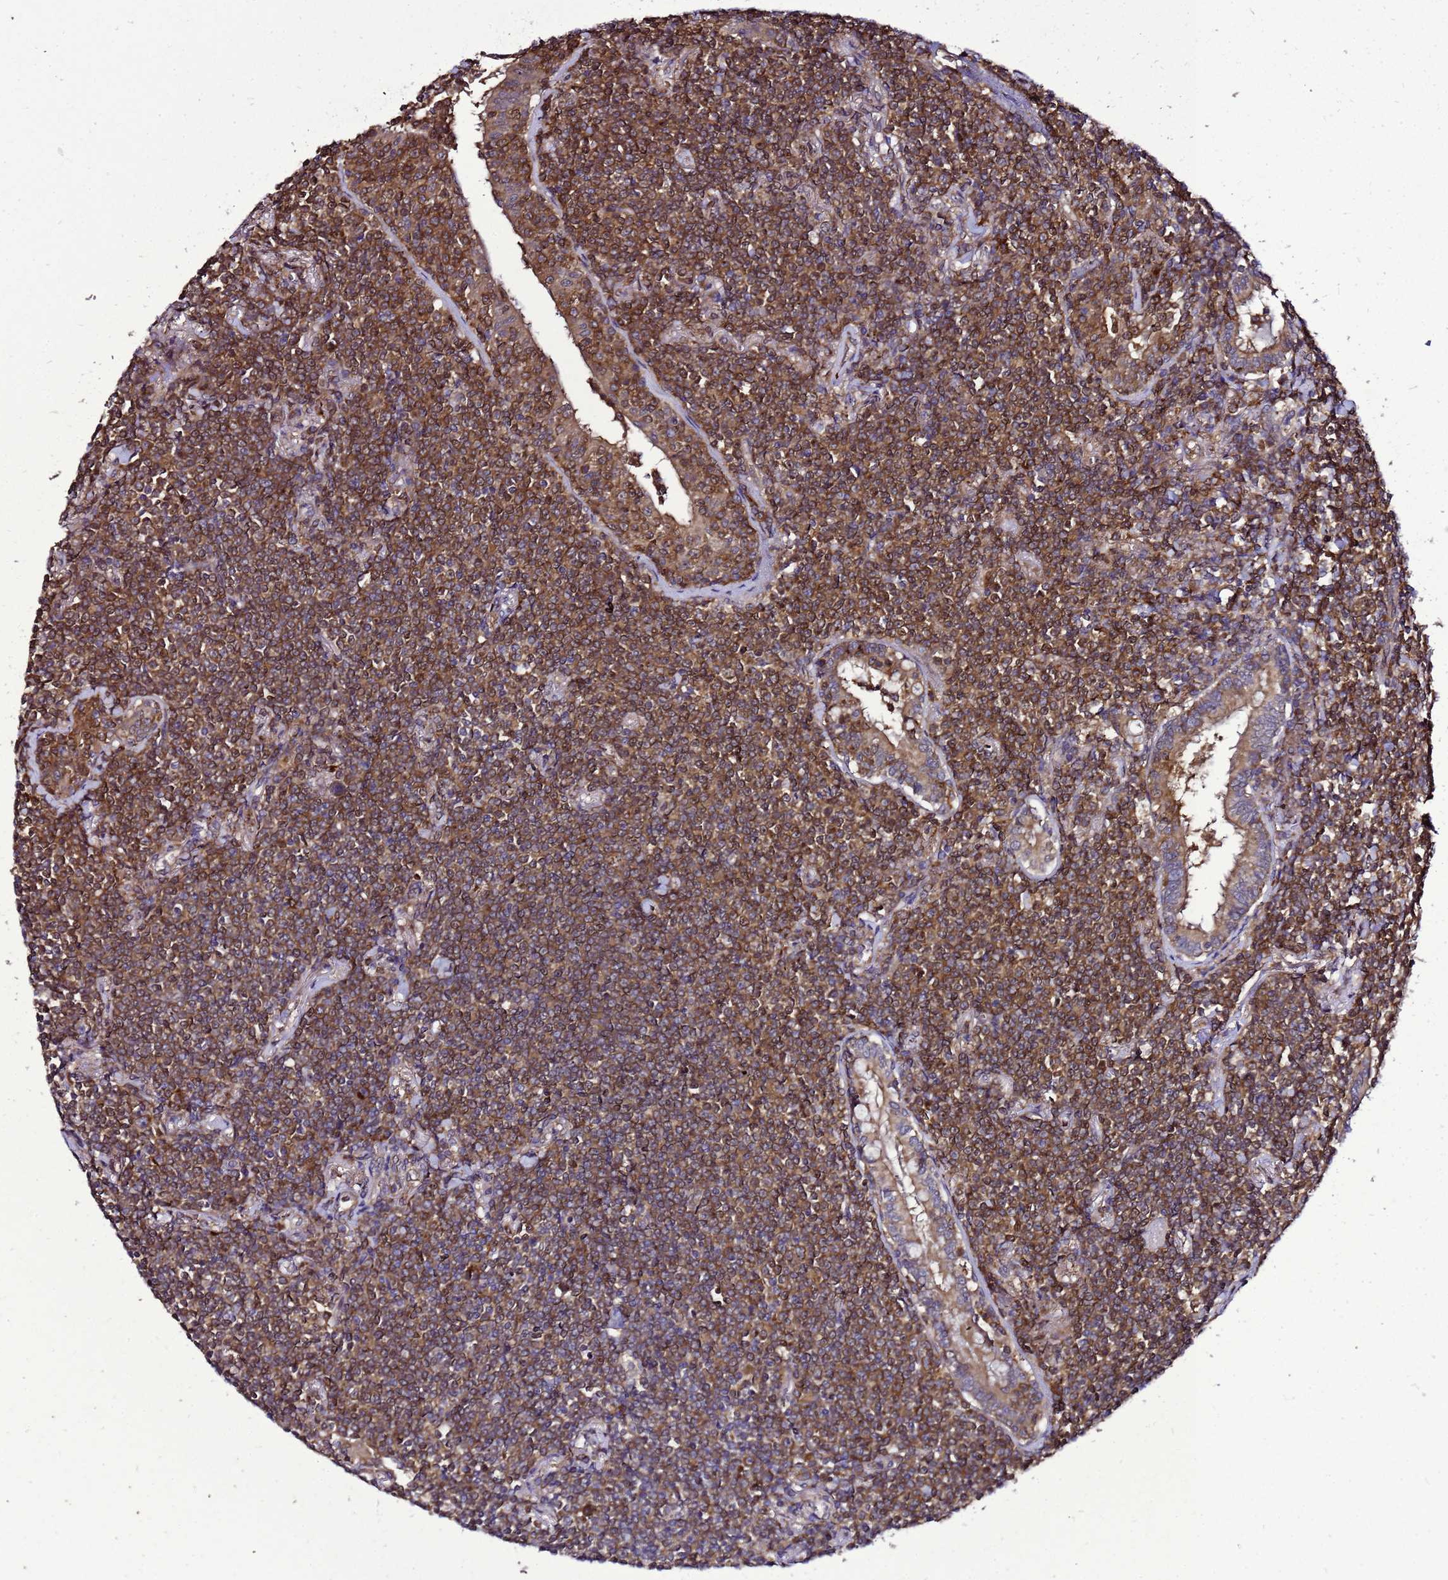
{"staining": {"intensity": "strong", "quantity": ">75%", "location": "cytoplasmic/membranous"}, "tissue": "lymphoma", "cell_type": "Tumor cells", "image_type": "cancer", "snomed": [{"axis": "morphology", "description": "Malignant lymphoma, non-Hodgkin's type, Low grade"}, {"axis": "topography", "description": "Lung"}], "caption": "Tumor cells show strong cytoplasmic/membranous expression in approximately >75% of cells in lymphoma.", "gene": "TRABD", "patient": {"sex": "female", "age": 71}}